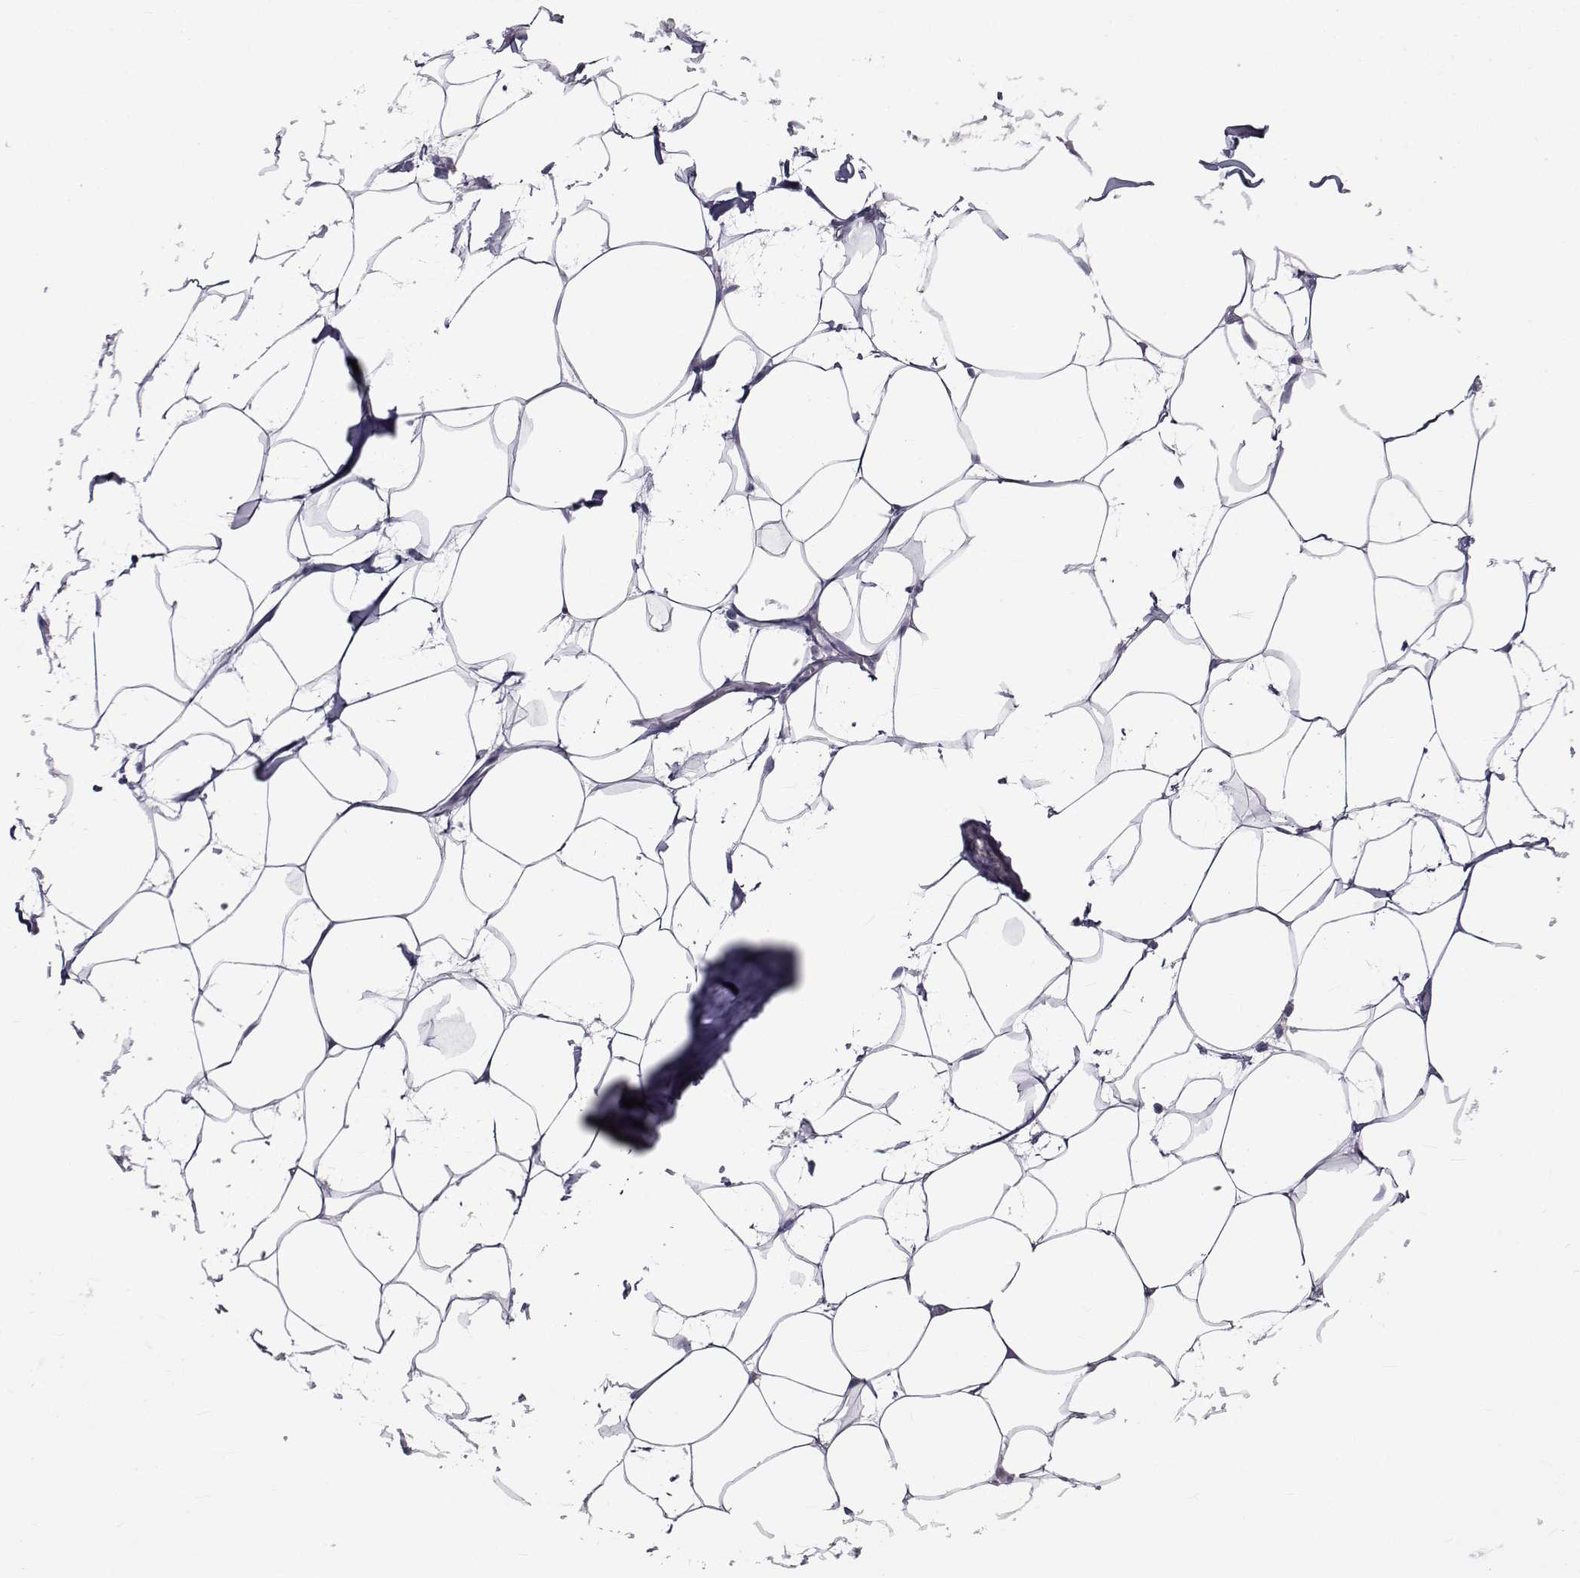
{"staining": {"intensity": "negative", "quantity": "none", "location": "none"}, "tissue": "breast", "cell_type": "Adipocytes", "image_type": "normal", "snomed": [{"axis": "morphology", "description": "Normal tissue, NOS"}, {"axis": "topography", "description": "Breast"}], "caption": "There is no significant staining in adipocytes of breast. (Brightfield microscopy of DAB (3,3'-diaminobenzidine) IHC at high magnification).", "gene": "PAX2", "patient": {"sex": "female", "age": 32}}